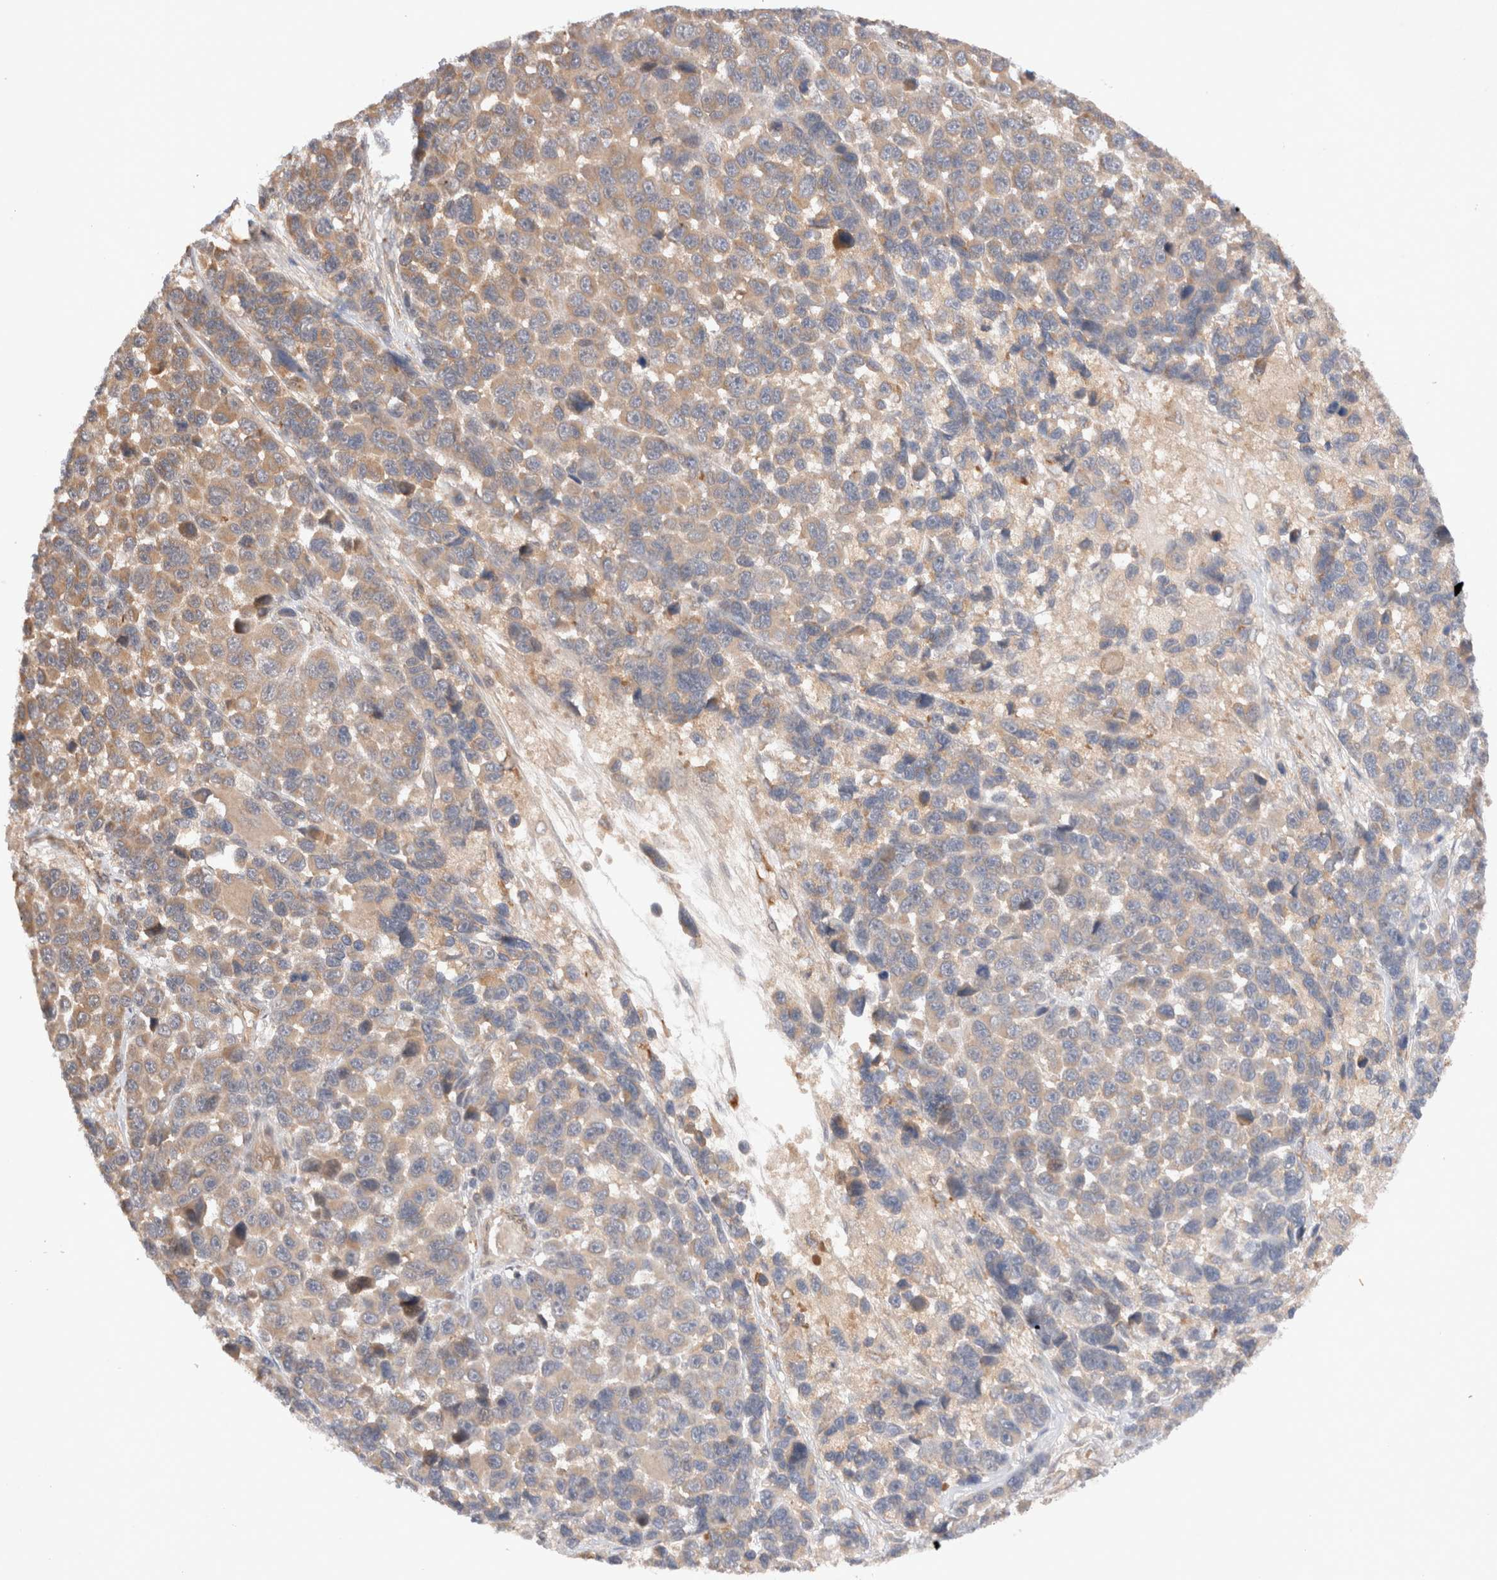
{"staining": {"intensity": "moderate", "quantity": "<25%", "location": "cytoplasmic/membranous"}, "tissue": "melanoma", "cell_type": "Tumor cells", "image_type": "cancer", "snomed": [{"axis": "morphology", "description": "Malignant melanoma, NOS"}, {"axis": "topography", "description": "Skin"}], "caption": "Protein staining of malignant melanoma tissue demonstrates moderate cytoplasmic/membranous positivity in about <25% of tumor cells.", "gene": "KLHL20", "patient": {"sex": "male", "age": 53}}